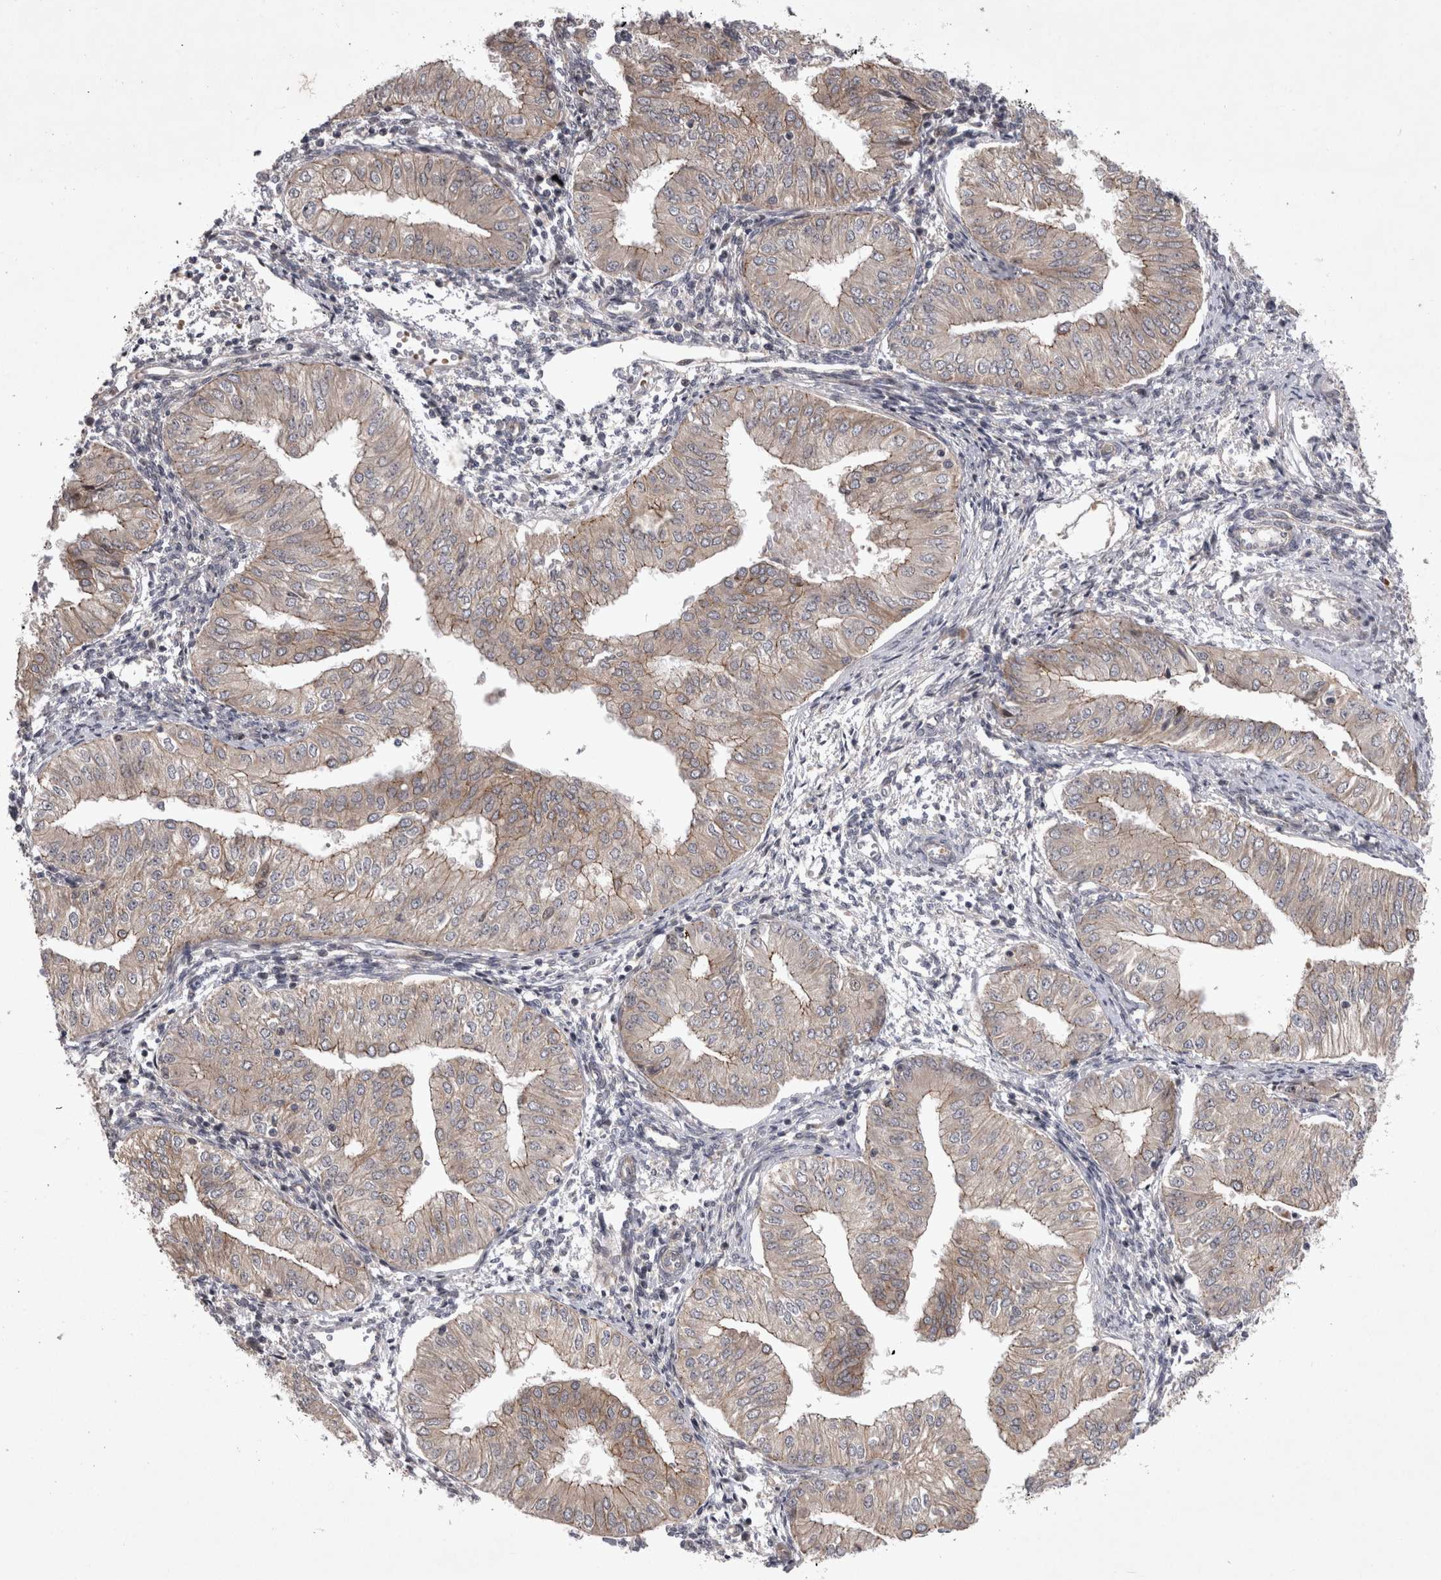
{"staining": {"intensity": "weak", "quantity": ">75%", "location": "cytoplasmic/membranous"}, "tissue": "endometrial cancer", "cell_type": "Tumor cells", "image_type": "cancer", "snomed": [{"axis": "morphology", "description": "Normal tissue, NOS"}, {"axis": "morphology", "description": "Adenocarcinoma, NOS"}, {"axis": "topography", "description": "Endometrium"}], "caption": "Immunohistochemistry histopathology image of endometrial cancer (adenocarcinoma) stained for a protein (brown), which shows low levels of weak cytoplasmic/membranous staining in approximately >75% of tumor cells.", "gene": "NENF", "patient": {"sex": "female", "age": 53}}